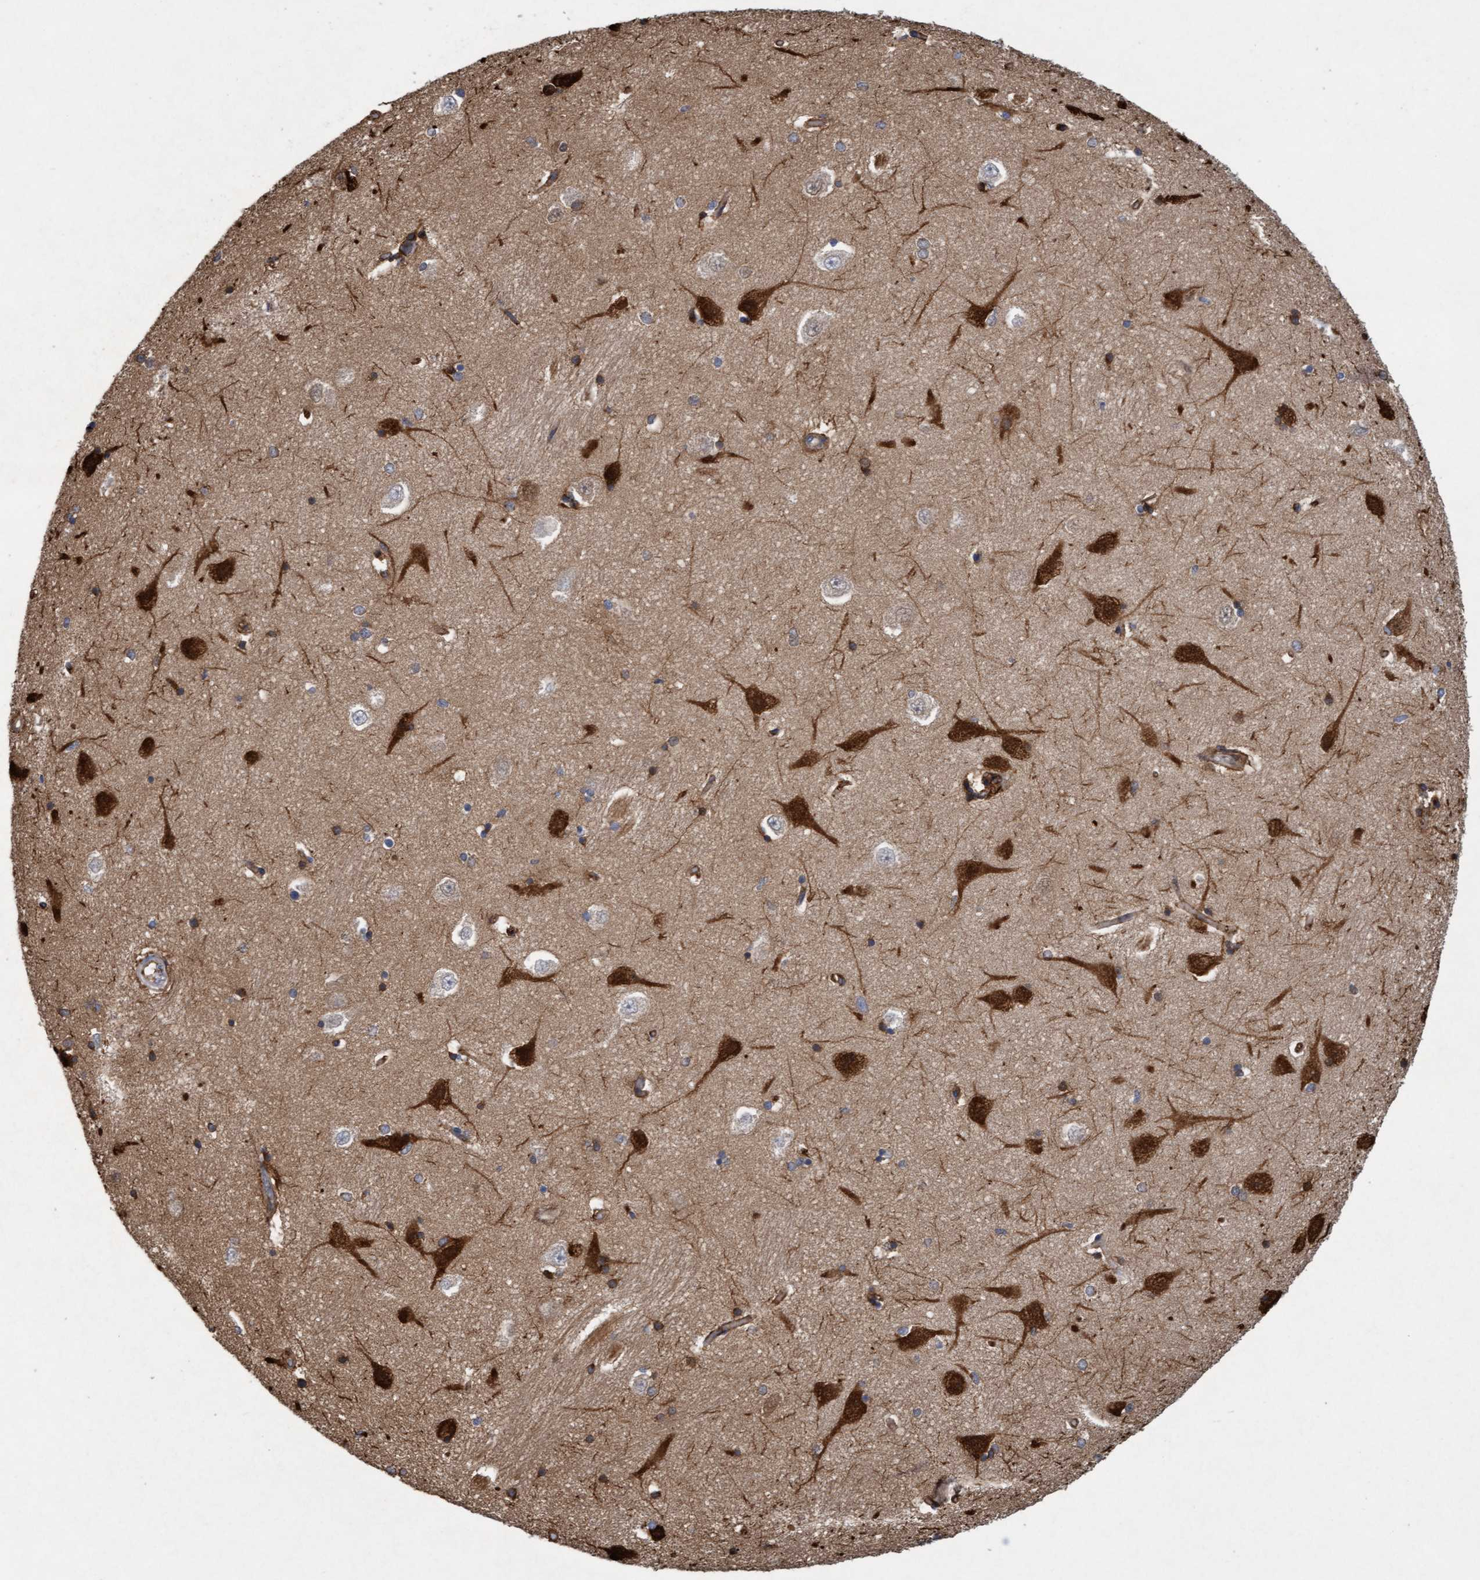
{"staining": {"intensity": "moderate", "quantity": "<25%", "location": "cytoplasmic/membranous"}, "tissue": "hippocampus", "cell_type": "Glial cells", "image_type": "normal", "snomed": [{"axis": "morphology", "description": "Normal tissue, NOS"}, {"axis": "topography", "description": "Hippocampus"}], "caption": "Hippocampus stained with DAB (3,3'-diaminobenzidine) immunohistochemistry displays low levels of moderate cytoplasmic/membranous expression in about <25% of glial cells. (Brightfield microscopy of DAB IHC at high magnification).", "gene": "DDHD2", "patient": {"sex": "male", "age": 45}}